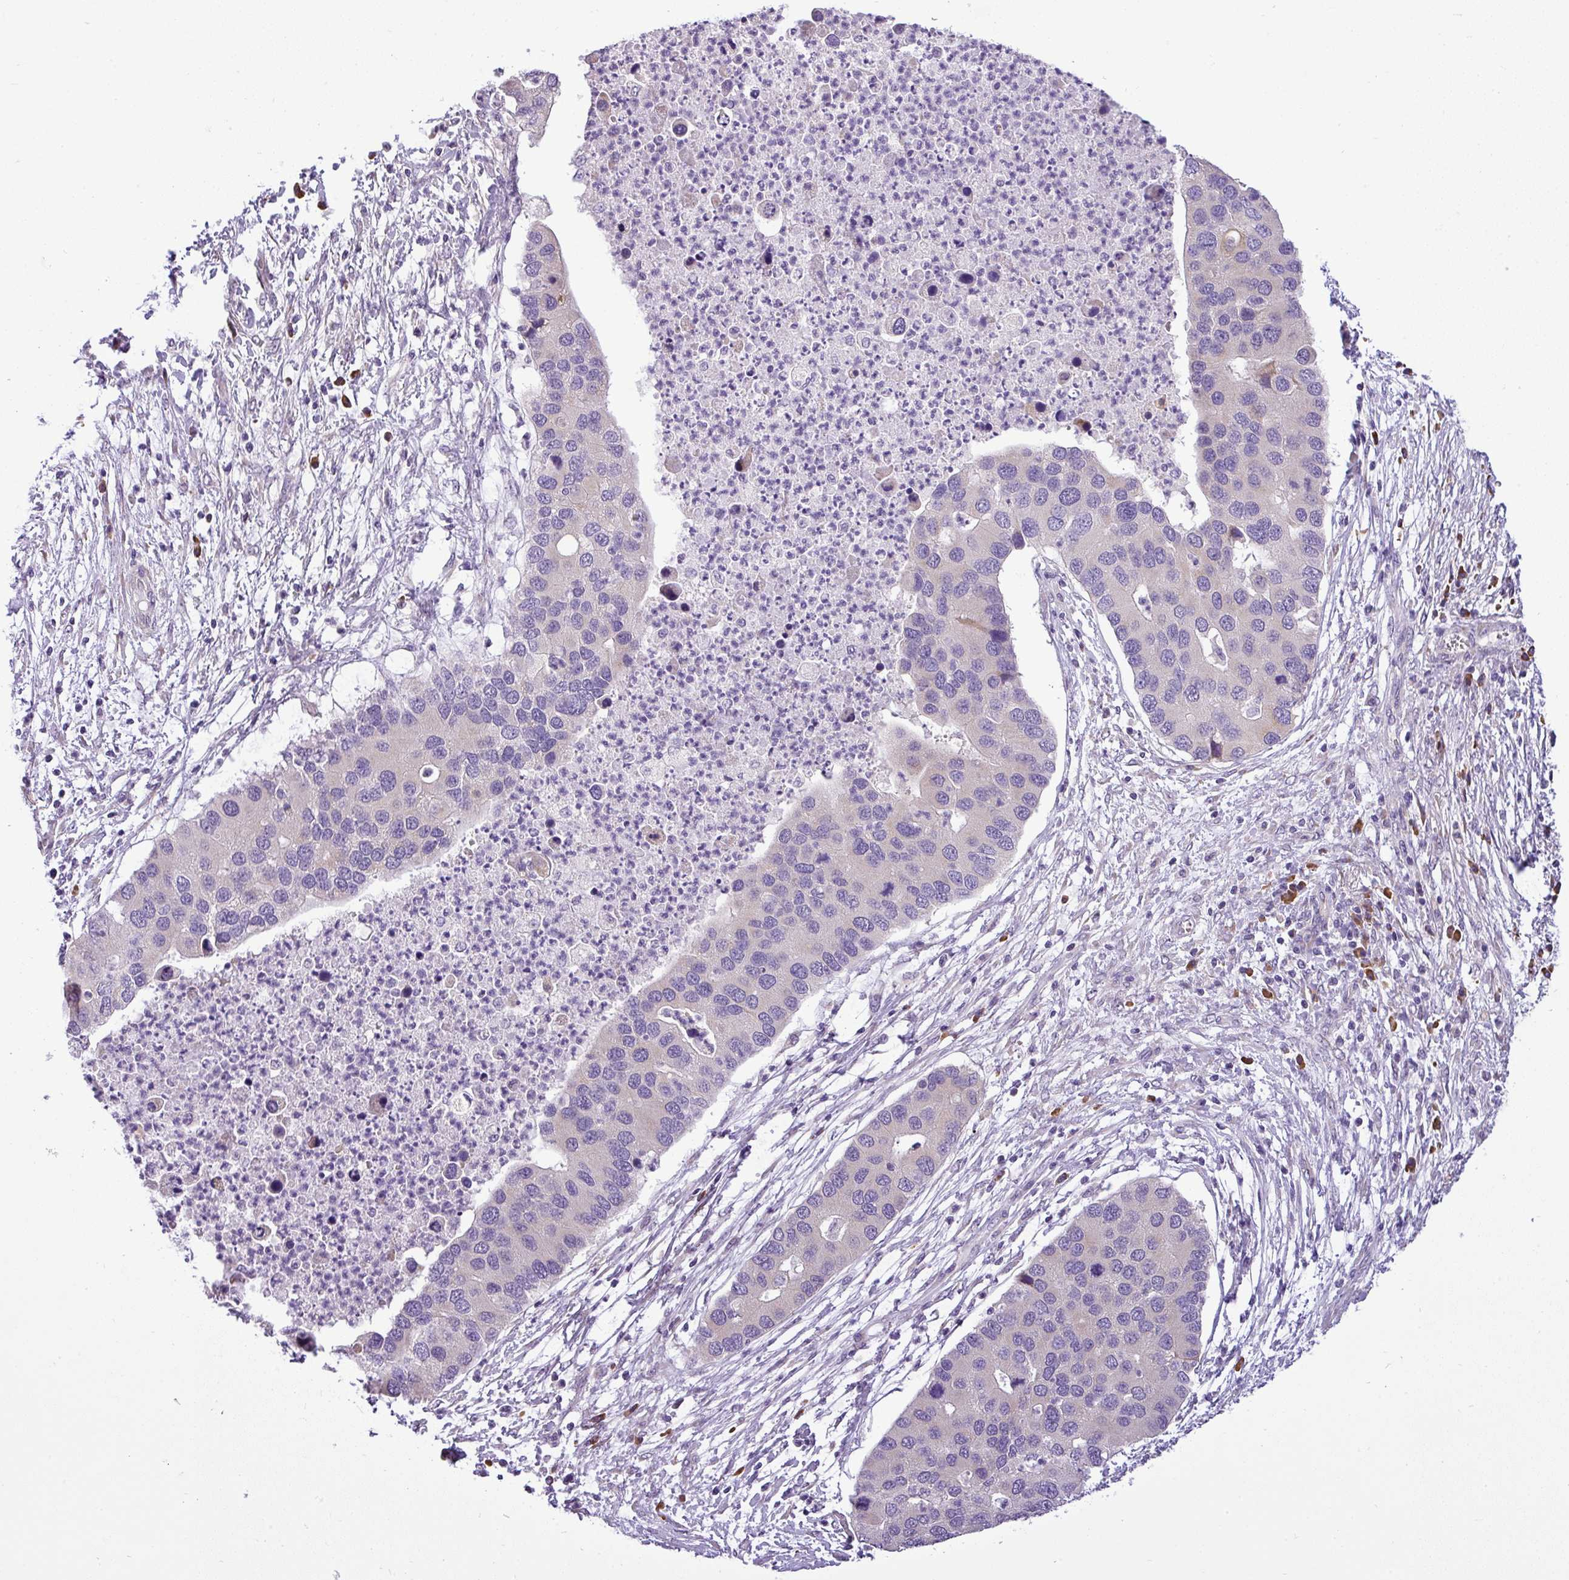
{"staining": {"intensity": "negative", "quantity": "none", "location": "none"}, "tissue": "lung cancer", "cell_type": "Tumor cells", "image_type": "cancer", "snomed": [{"axis": "morphology", "description": "Aneuploidy"}, {"axis": "morphology", "description": "Adenocarcinoma, NOS"}, {"axis": "topography", "description": "Lymph node"}, {"axis": "topography", "description": "Lung"}], "caption": "An IHC photomicrograph of lung cancer (adenocarcinoma) is shown. There is no staining in tumor cells of lung cancer (adenocarcinoma). The staining was performed using DAB (3,3'-diaminobenzidine) to visualize the protein expression in brown, while the nuclei were stained in blue with hematoxylin (Magnification: 20x).", "gene": "MOCS3", "patient": {"sex": "female", "age": 74}}